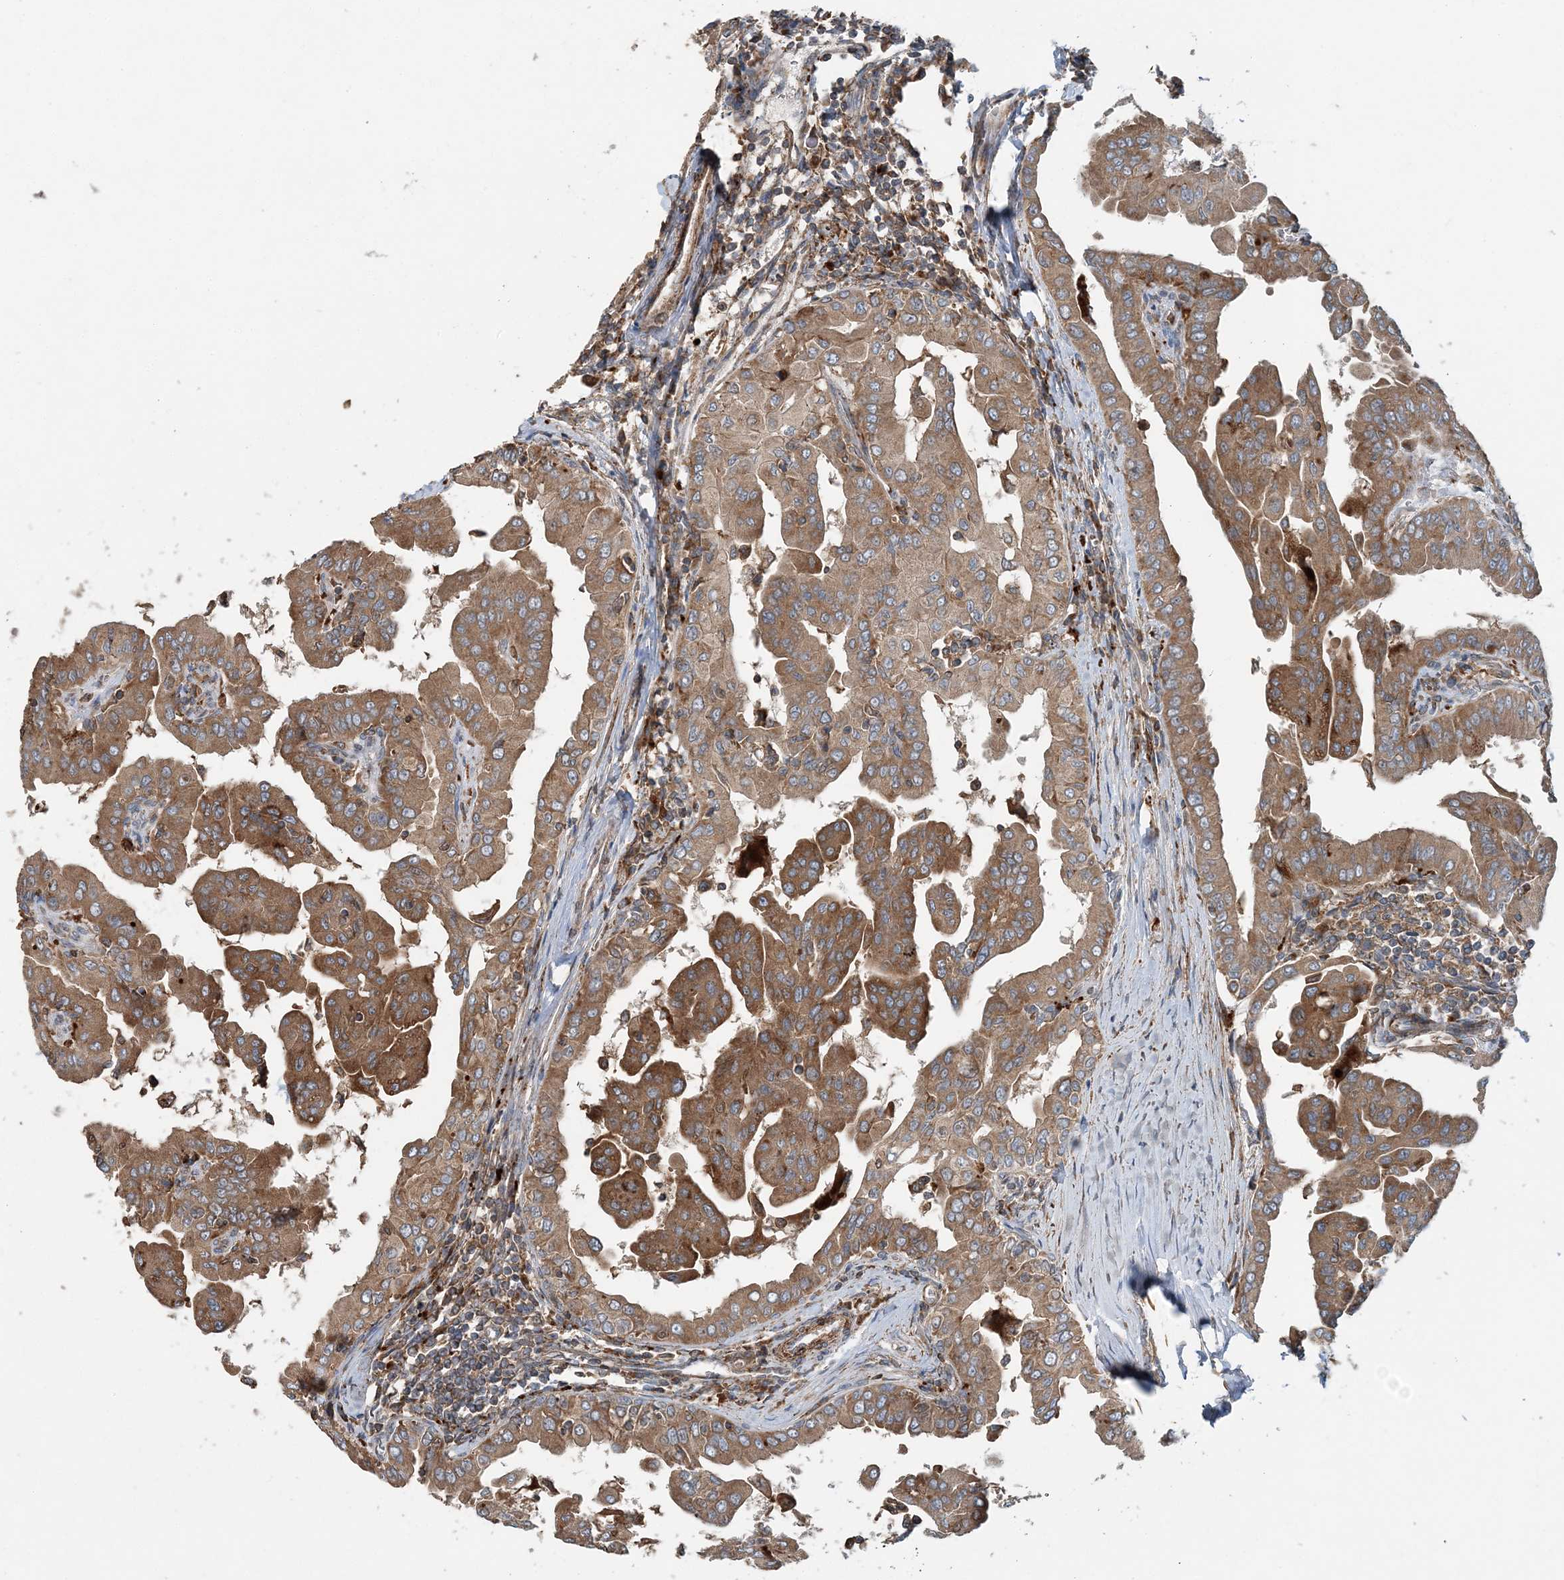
{"staining": {"intensity": "moderate", "quantity": ">75%", "location": "cytoplasmic/membranous"}, "tissue": "thyroid cancer", "cell_type": "Tumor cells", "image_type": "cancer", "snomed": [{"axis": "morphology", "description": "Papillary adenocarcinoma, NOS"}, {"axis": "topography", "description": "Thyroid gland"}], "caption": "A photomicrograph showing moderate cytoplasmic/membranous positivity in about >75% of tumor cells in thyroid cancer, as visualized by brown immunohistochemical staining.", "gene": "TTI1", "patient": {"sex": "male", "age": 33}}